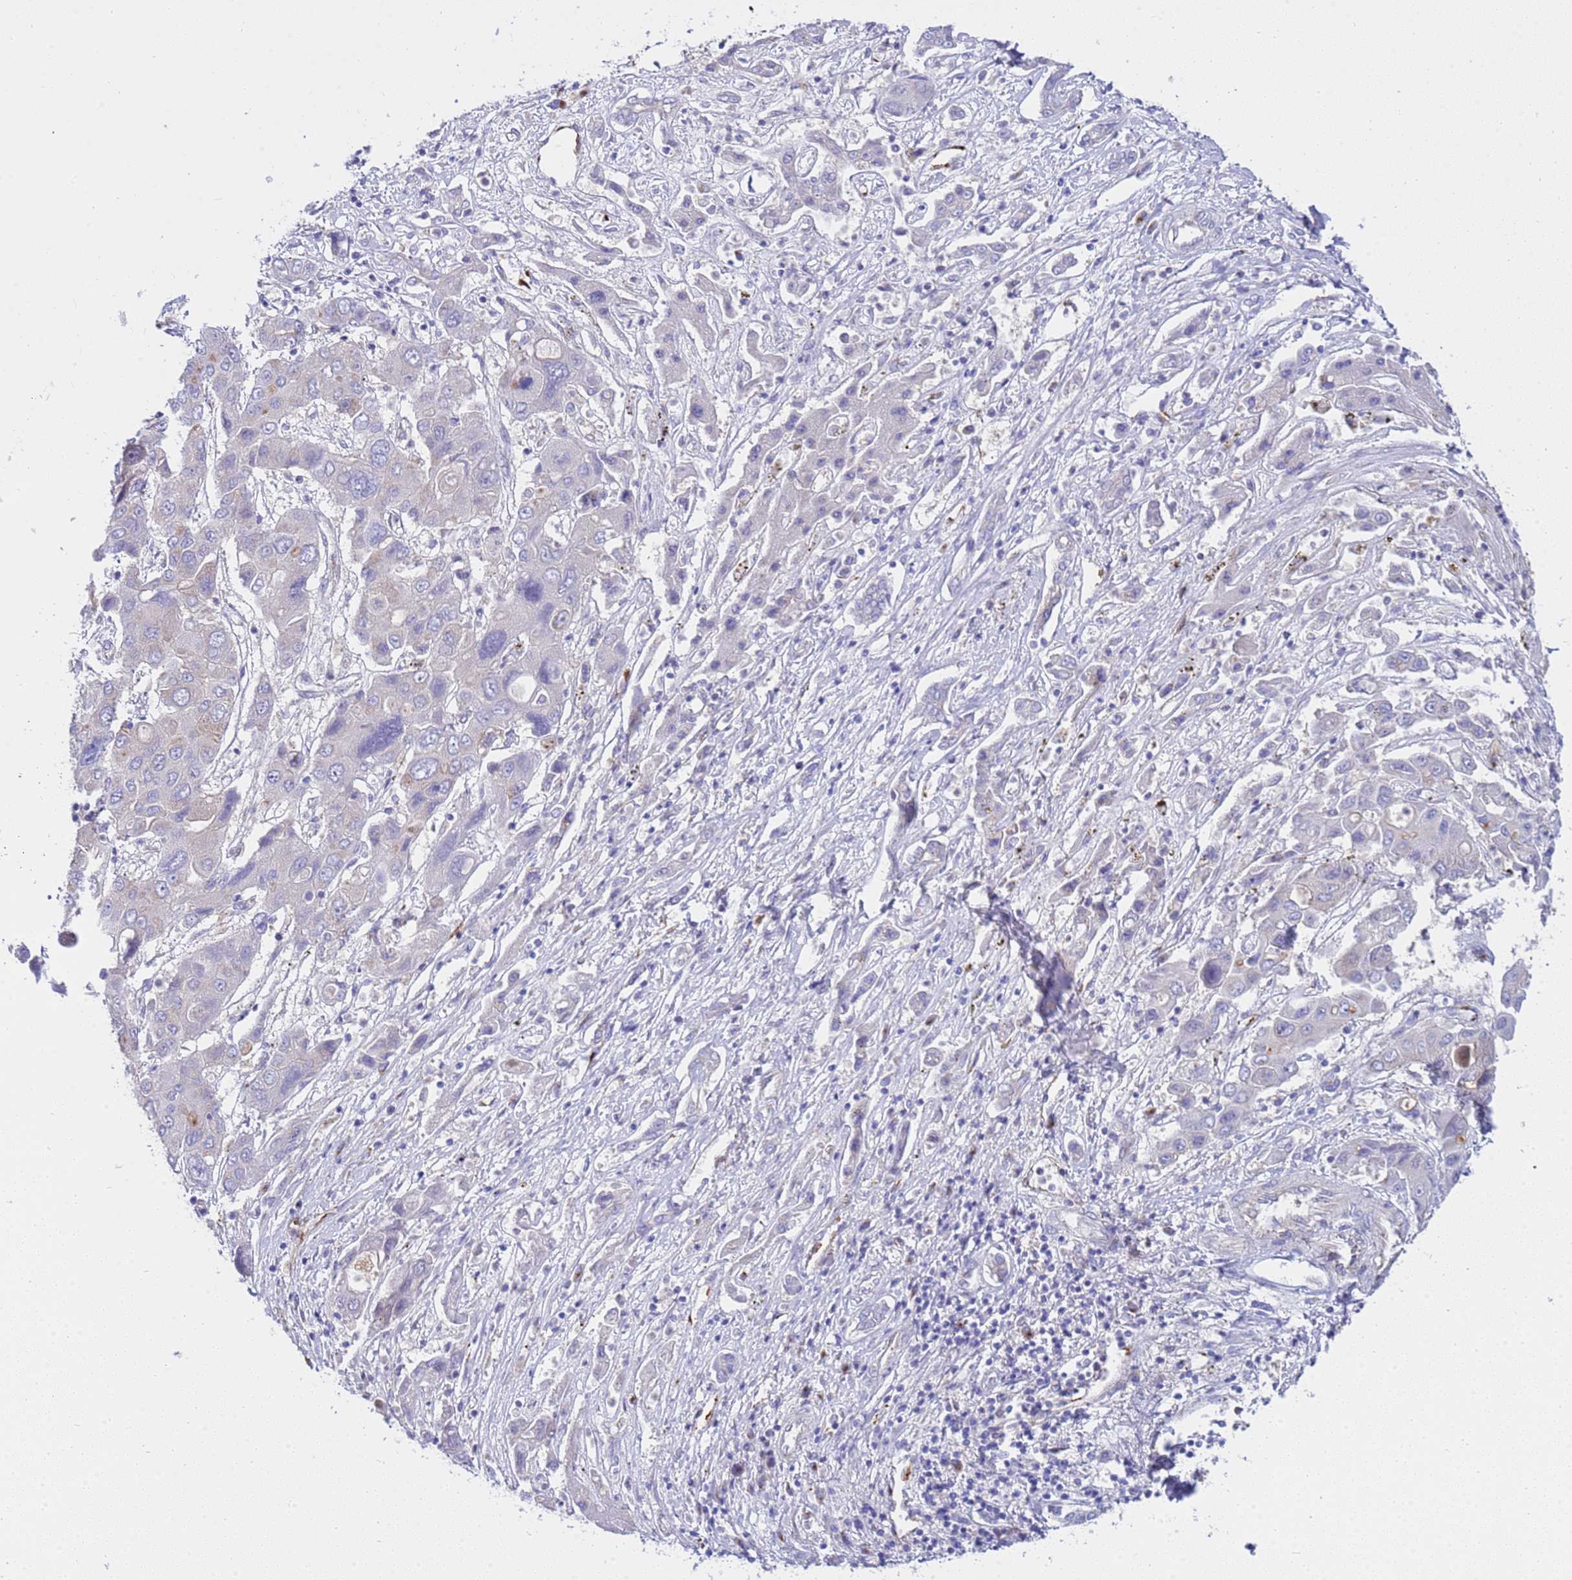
{"staining": {"intensity": "negative", "quantity": "none", "location": "none"}, "tissue": "liver cancer", "cell_type": "Tumor cells", "image_type": "cancer", "snomed": [{"axis": "morphology", "description": "Cholangiocarcinoma"}, {"axis": "topography", "description": "Liver"}], "caption": "A micrograph of human cholangiocarcinoma (liver) is negative for staining in tumor cells. The staining was performed using DAB (3,3'-diaminobenzidine) to visualize the protein expression in brown, while the nuclei were stained in blue with hematoxylin (Magnification: 20x).", "gene": "ANAPC1", "patient": {"sex": "male", "age": 67}}